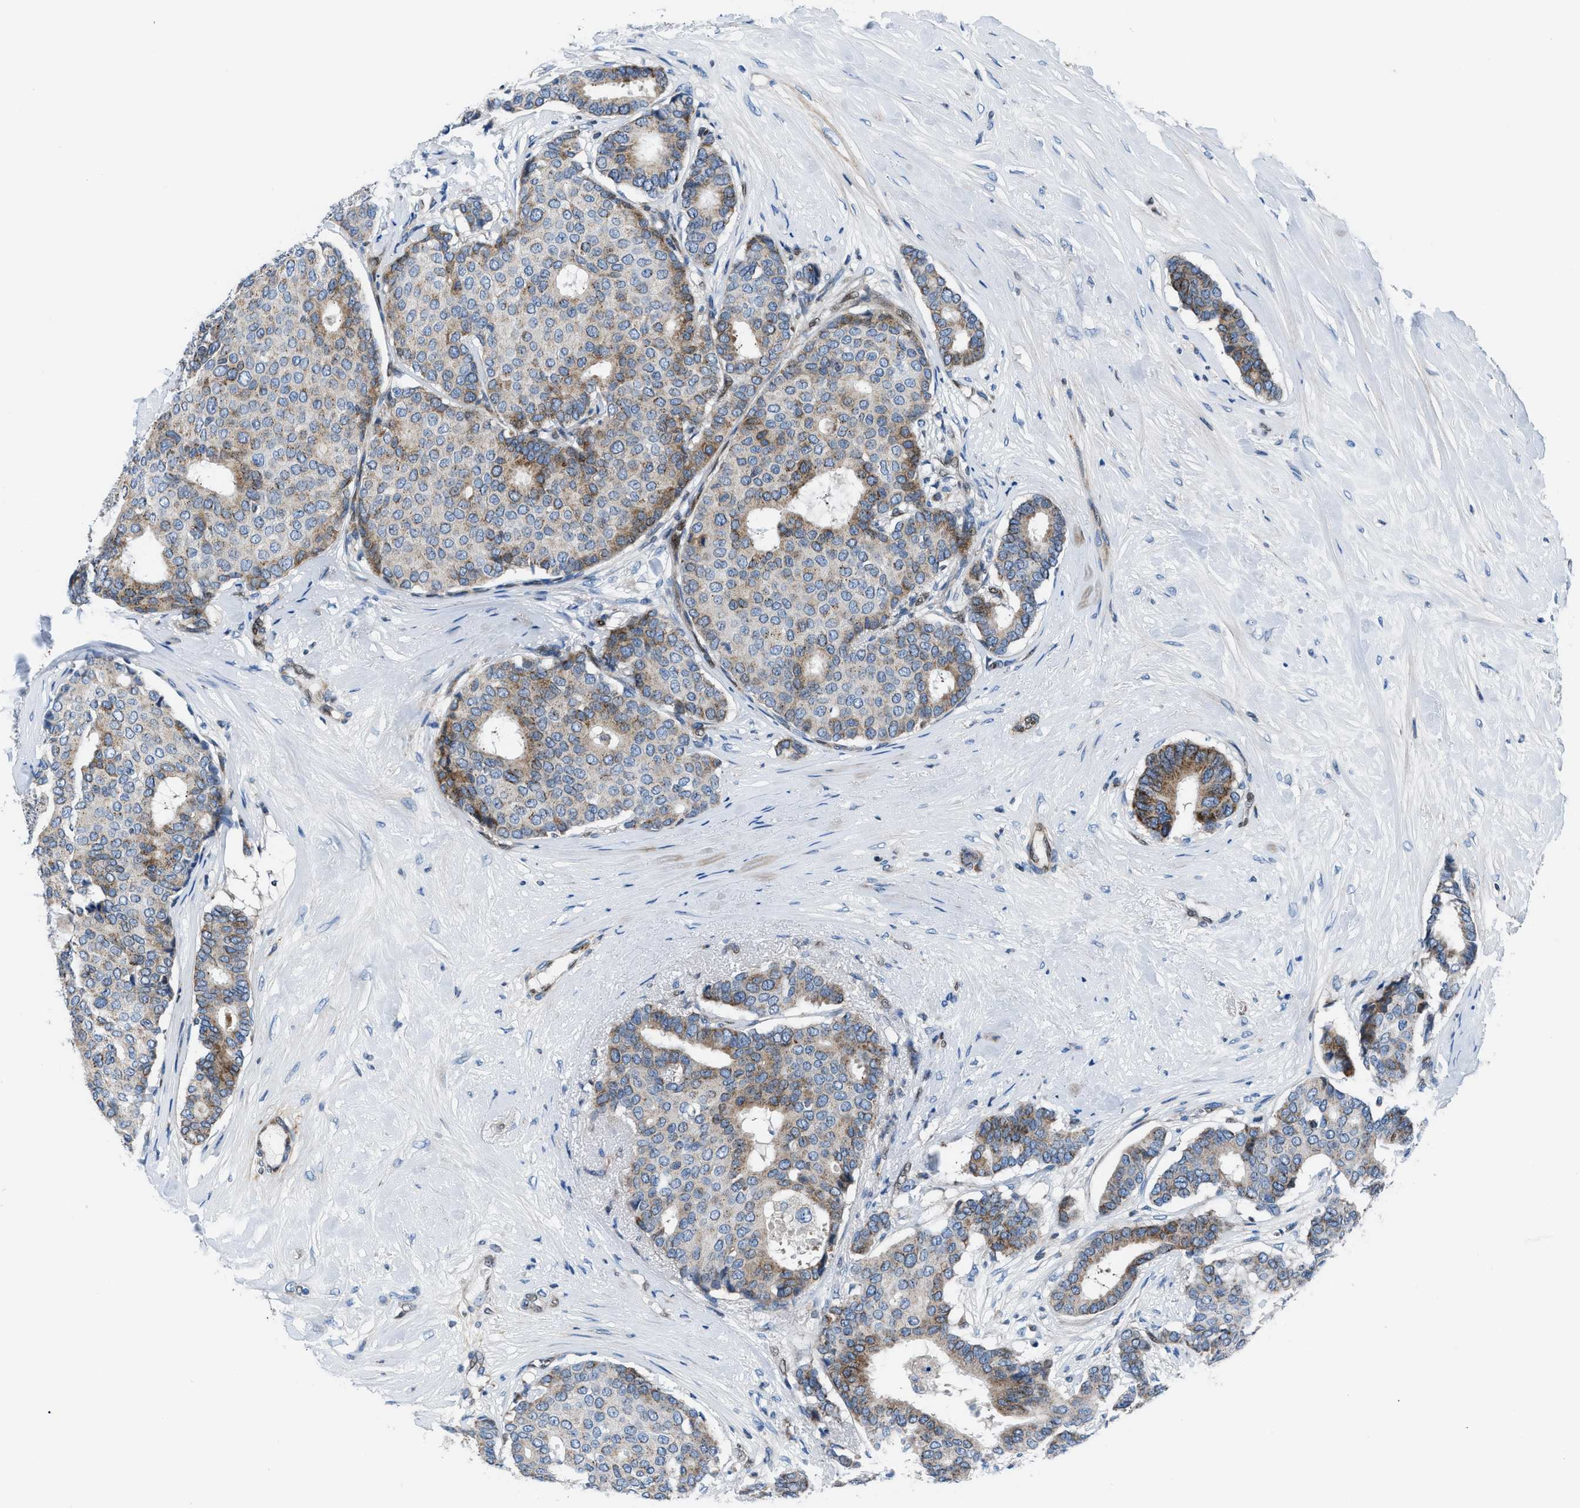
{"staining": {"intensity": "moderate", "quantity": "25%-75%", "location": "cytoplasmic/membranous"}, "tissue": "breast cancer", "cell_type": "Tumor cells", "image_type": "cancer", "snomed": [{"axis": "morphology", "description": "Duct carcinoma"}, {"axis": "topography", "description": "Breast"}], "caption": "Protein expression analysis of infiltrating ductal carcinoma (breast) reveals moderate cytoplasmic/membranous staining in about 25%-75% of tumor cells.", "gene": "LMO2", "patient": {"sex": "female", "age": 75}}